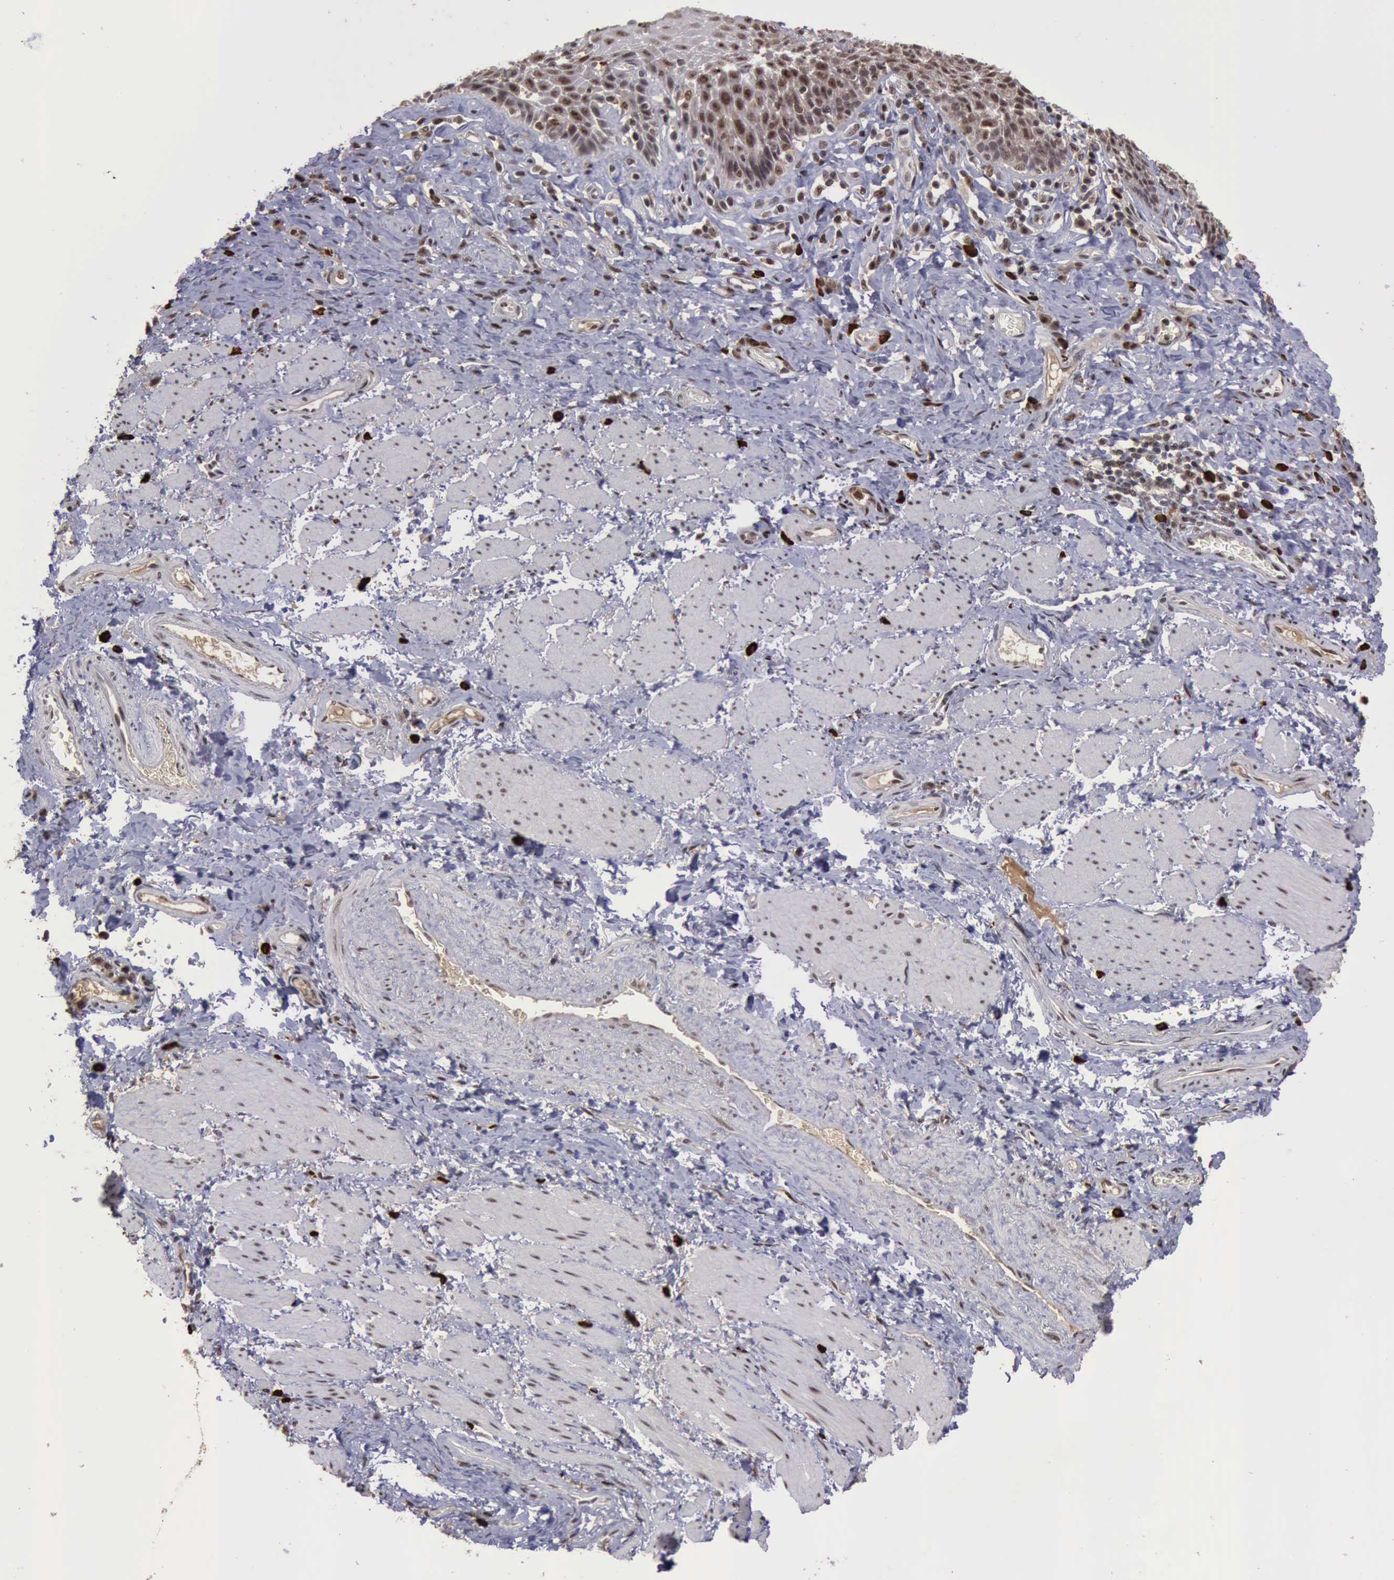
{"staining": {"intensity": "moderate", "quantity": ">75%", "location": "nuclear"}, "tissue": "esophagus", "cell_type": "Squamous epithelial cells", "image_type": "normal", "snomed": [{"axis": "morphology", "description": "Normal tissue, NOS"}, {"axis": "topography", "description": "Esophagus"}], "caption": "Immunohistochemistry (IHC) photomicrograph of normal esophagus: esophagus stained using immunohistochemistry (IHC) shows medium levels of moderate protein expression localized specifically in the nuclear of squamous epithelial cells, appearing as a nuclear brown color.", "gene": "TRMT2A", "patient": {"sex": "female", "age": 61}}